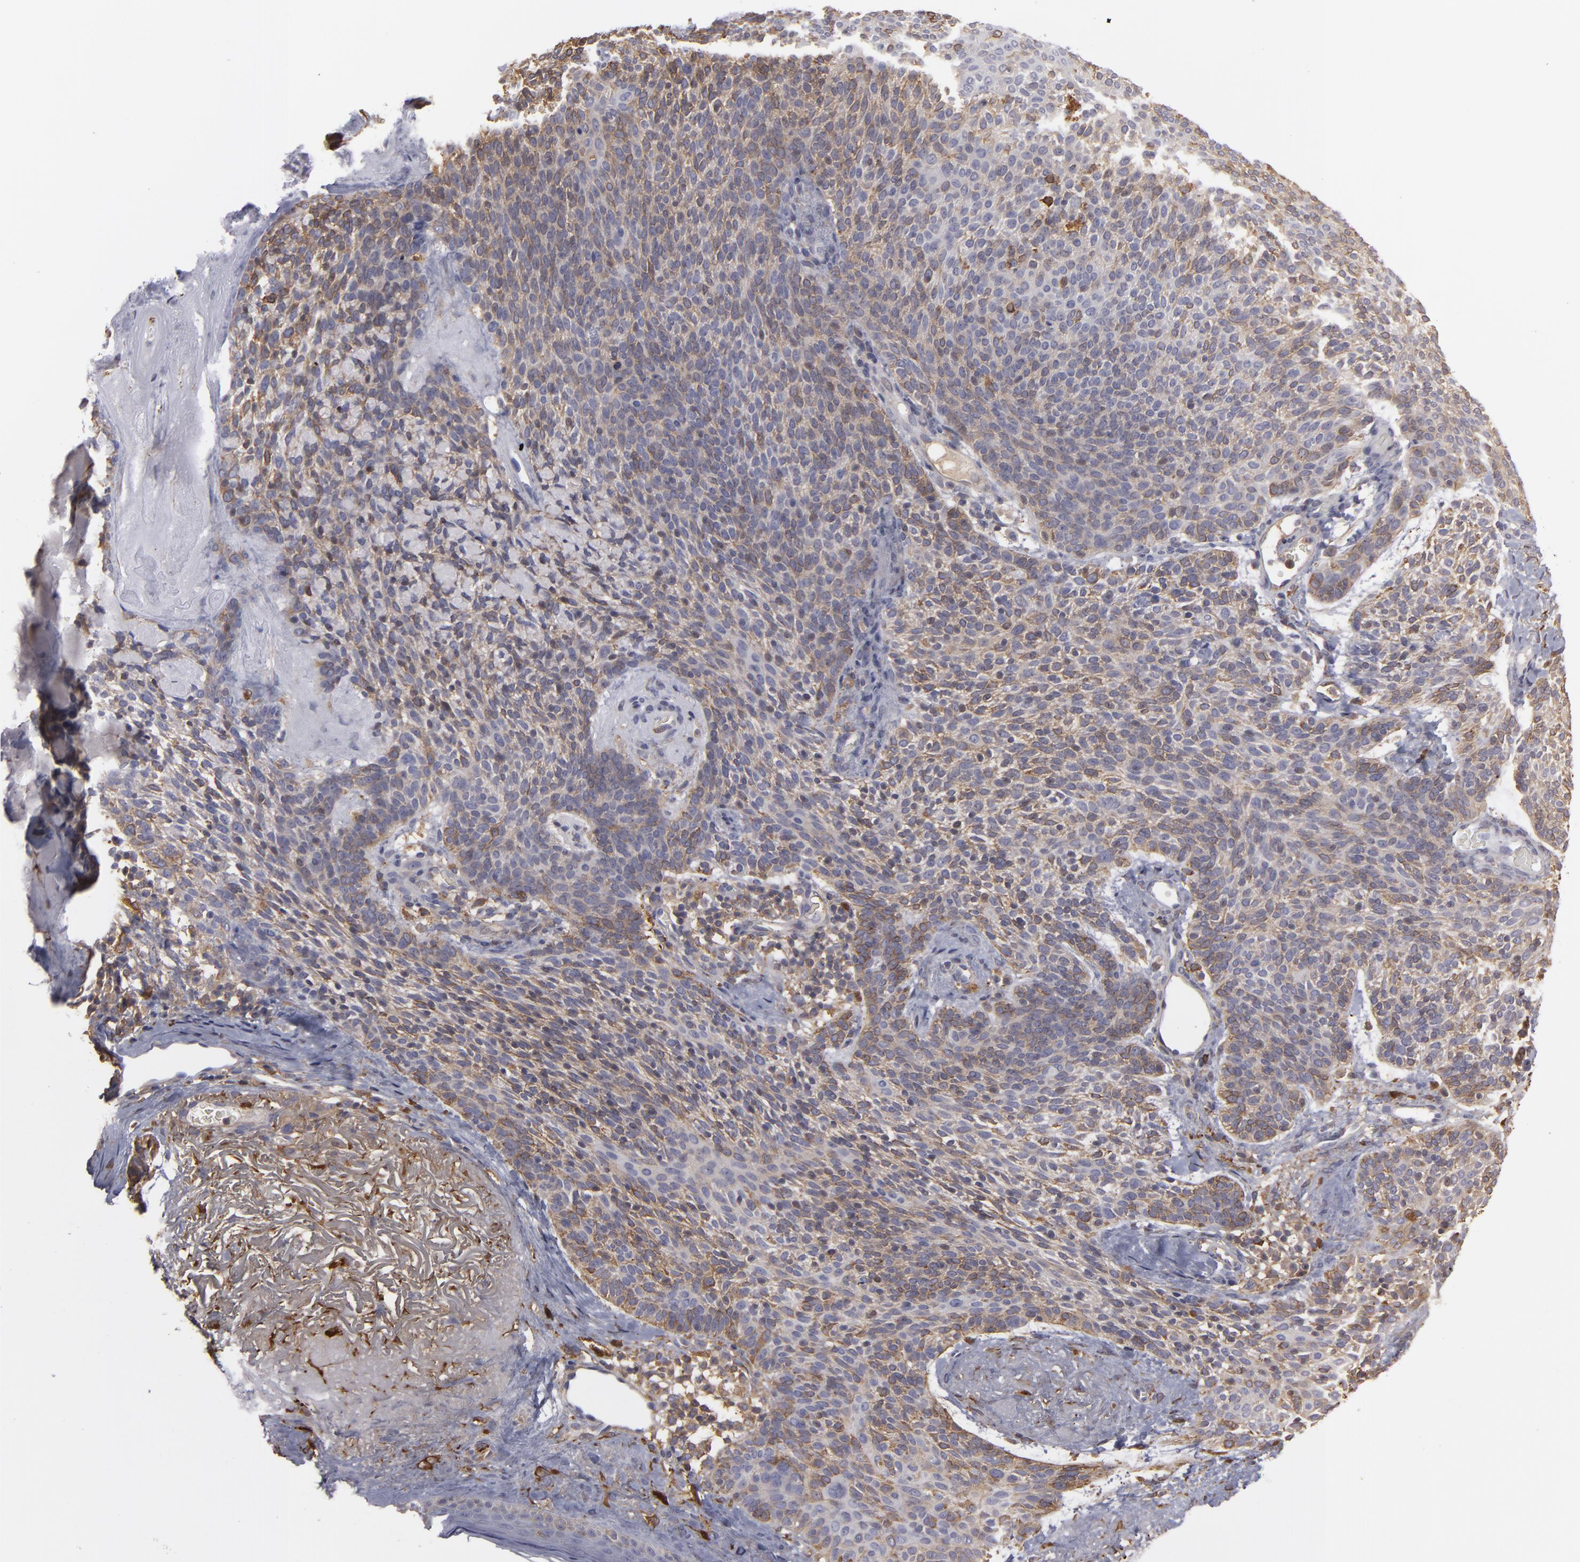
{"staining": {"intensity": "weak", "quantity": "25%-75%", "location": "cytoplasmic/membranous"}, "tissue": "skin cancer", "cell_type": "Tumor cells", "image_type": "cancer", "snomed": [{"axis": "morphology", "description": "Normal tissue, NOS"}, {"axis": "morphology", "description": "Basal cell carcinoma"}, {"axis": "topography", "description": "Skin"}], "caption": "An immunohistochemistry (IHC) photomicrograph of tumor tissue is shown. Protein staining in brown highlights weak cytoplasmic/membranous positivity in skin basal cell carcinoma within tumor cells. (Brightfield microscopy of DAB IHC at high magnification).", "gene": "ODC1", "patient": {"sex": "female", "age": 70}}